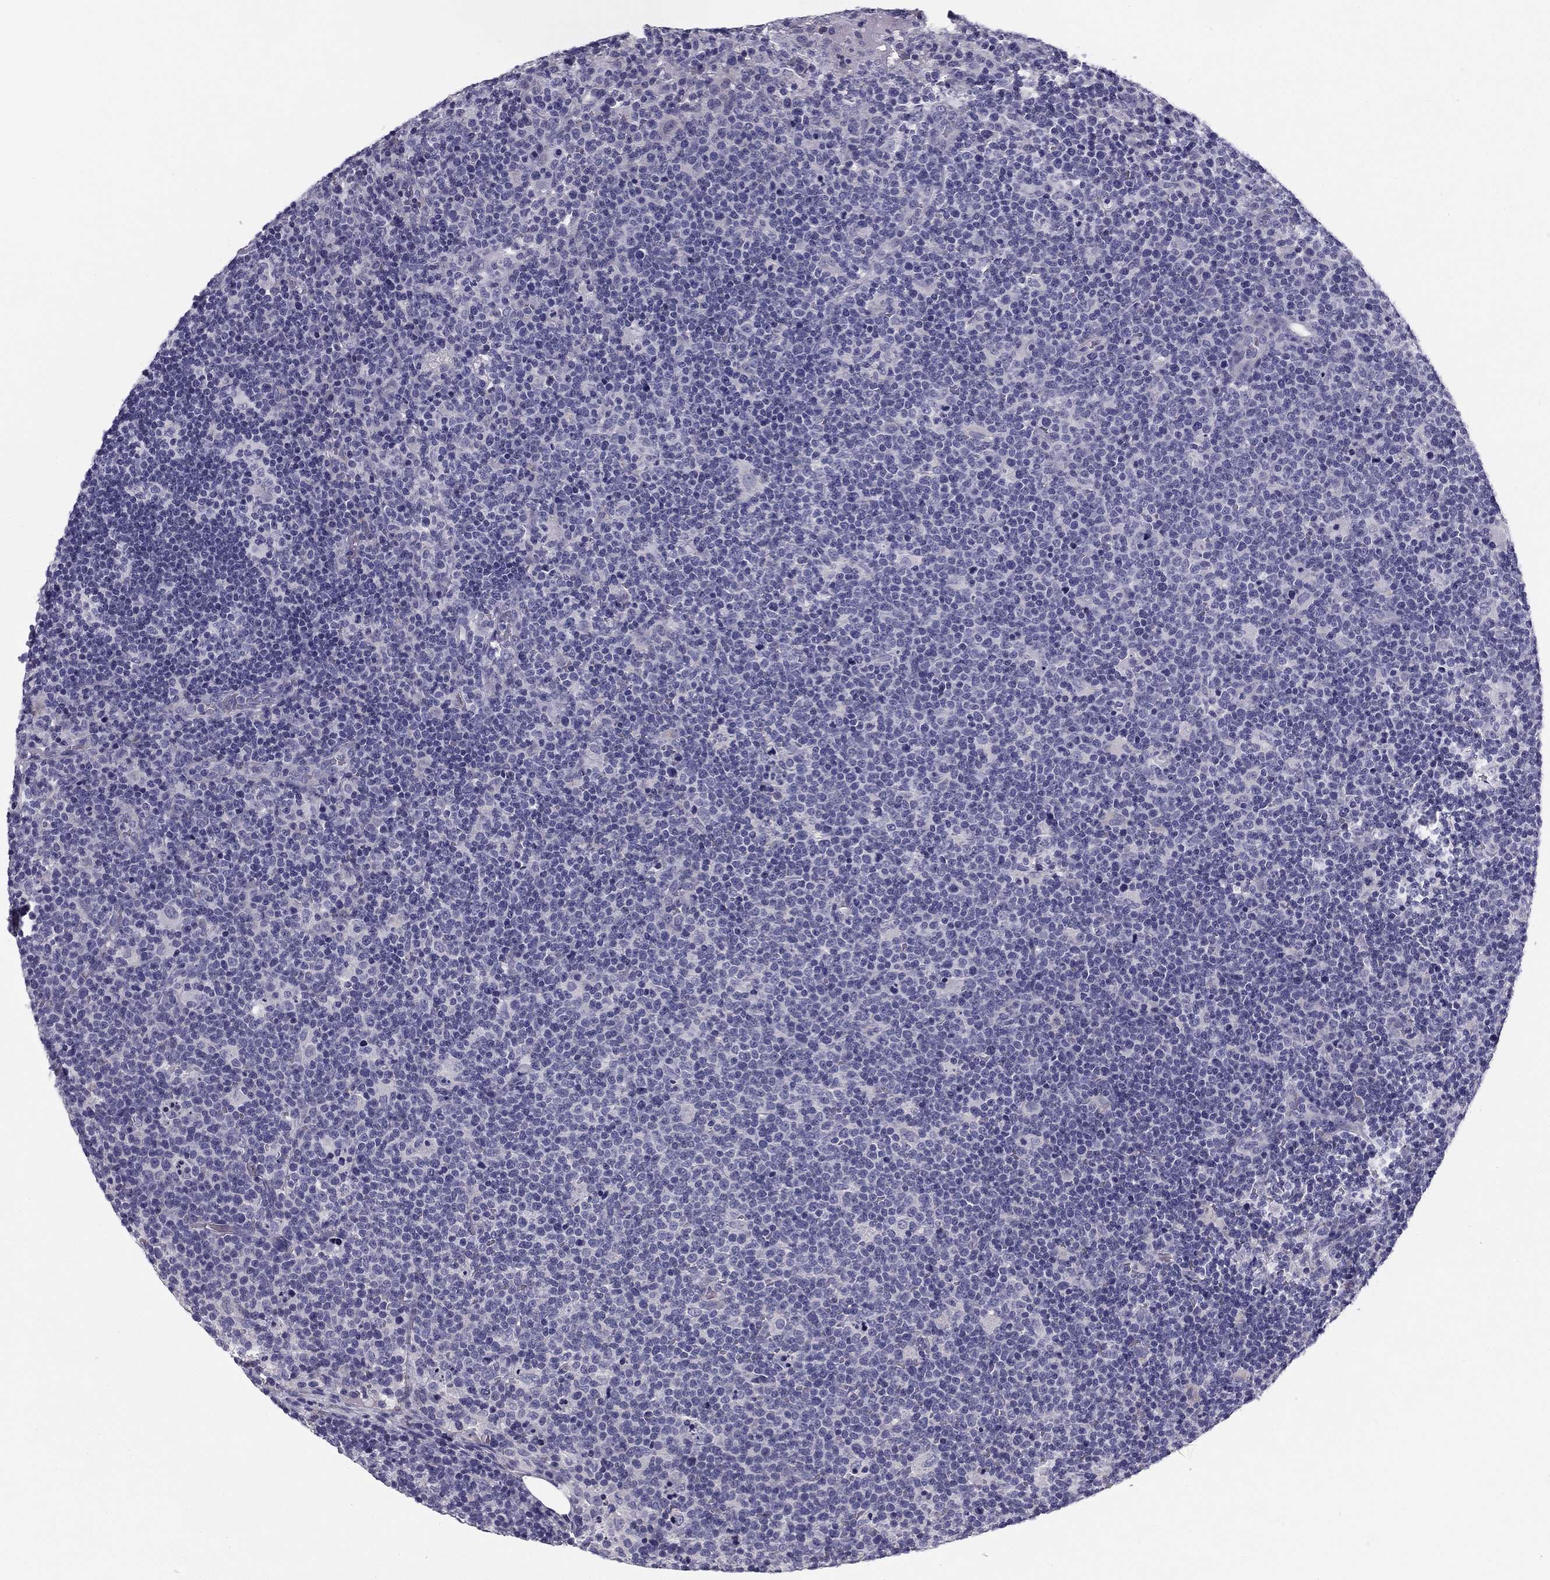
{"staining": {"intensity": "negative", "quantity": "none", "location": "none"}, "tissue": "lymphoma", "cell_type": "Tumor cells", "image_type": "cancer", "snomed": [{"axis": "morphology", "description": "Malignant lymphoma, non-Hodgkin's type, High grade"}, {"axis": "topography", "description": "Lymph node"}], "caption": "Immunohistochemistry (IHC) of human lymphoma reveals no positivity in tumor cells.", "gene": "FLNC", "patient": {"sex": "male", "age": 61}}